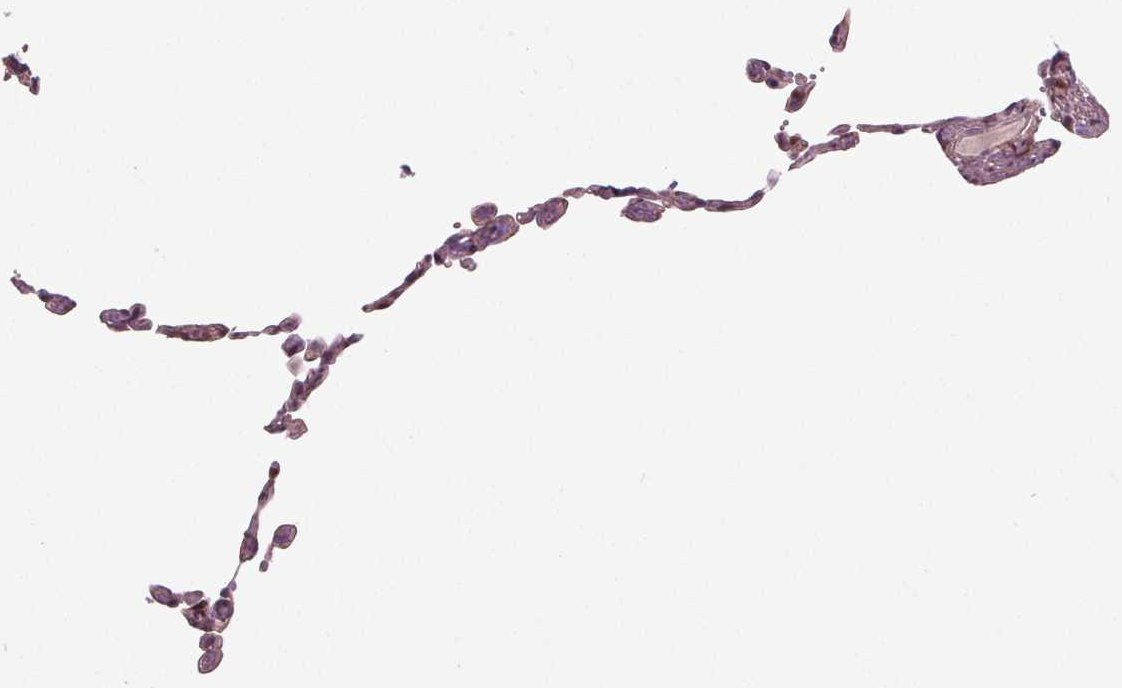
{"staining": {"intensity": "moderate", "quantity": "25%-75%", "location": "nuclear"}, "tissue": "lung", "cell_type": "Alveolar cells", "image_type": "normal", "snomed": [{"axis": "morphology", "description": "Normal tissue, NOS"}, {"axis": "topography", "description": "Lung"}], "caption": "Protein staining displays moderate nuclear staining in about 25%-75% of alveolar cells in unremarkable lung. (DAB IHC, brown staining for protein, blue staining for nuclei).", "gene": "ZNF605", "patient": {"sex": "female", "age": 57}}